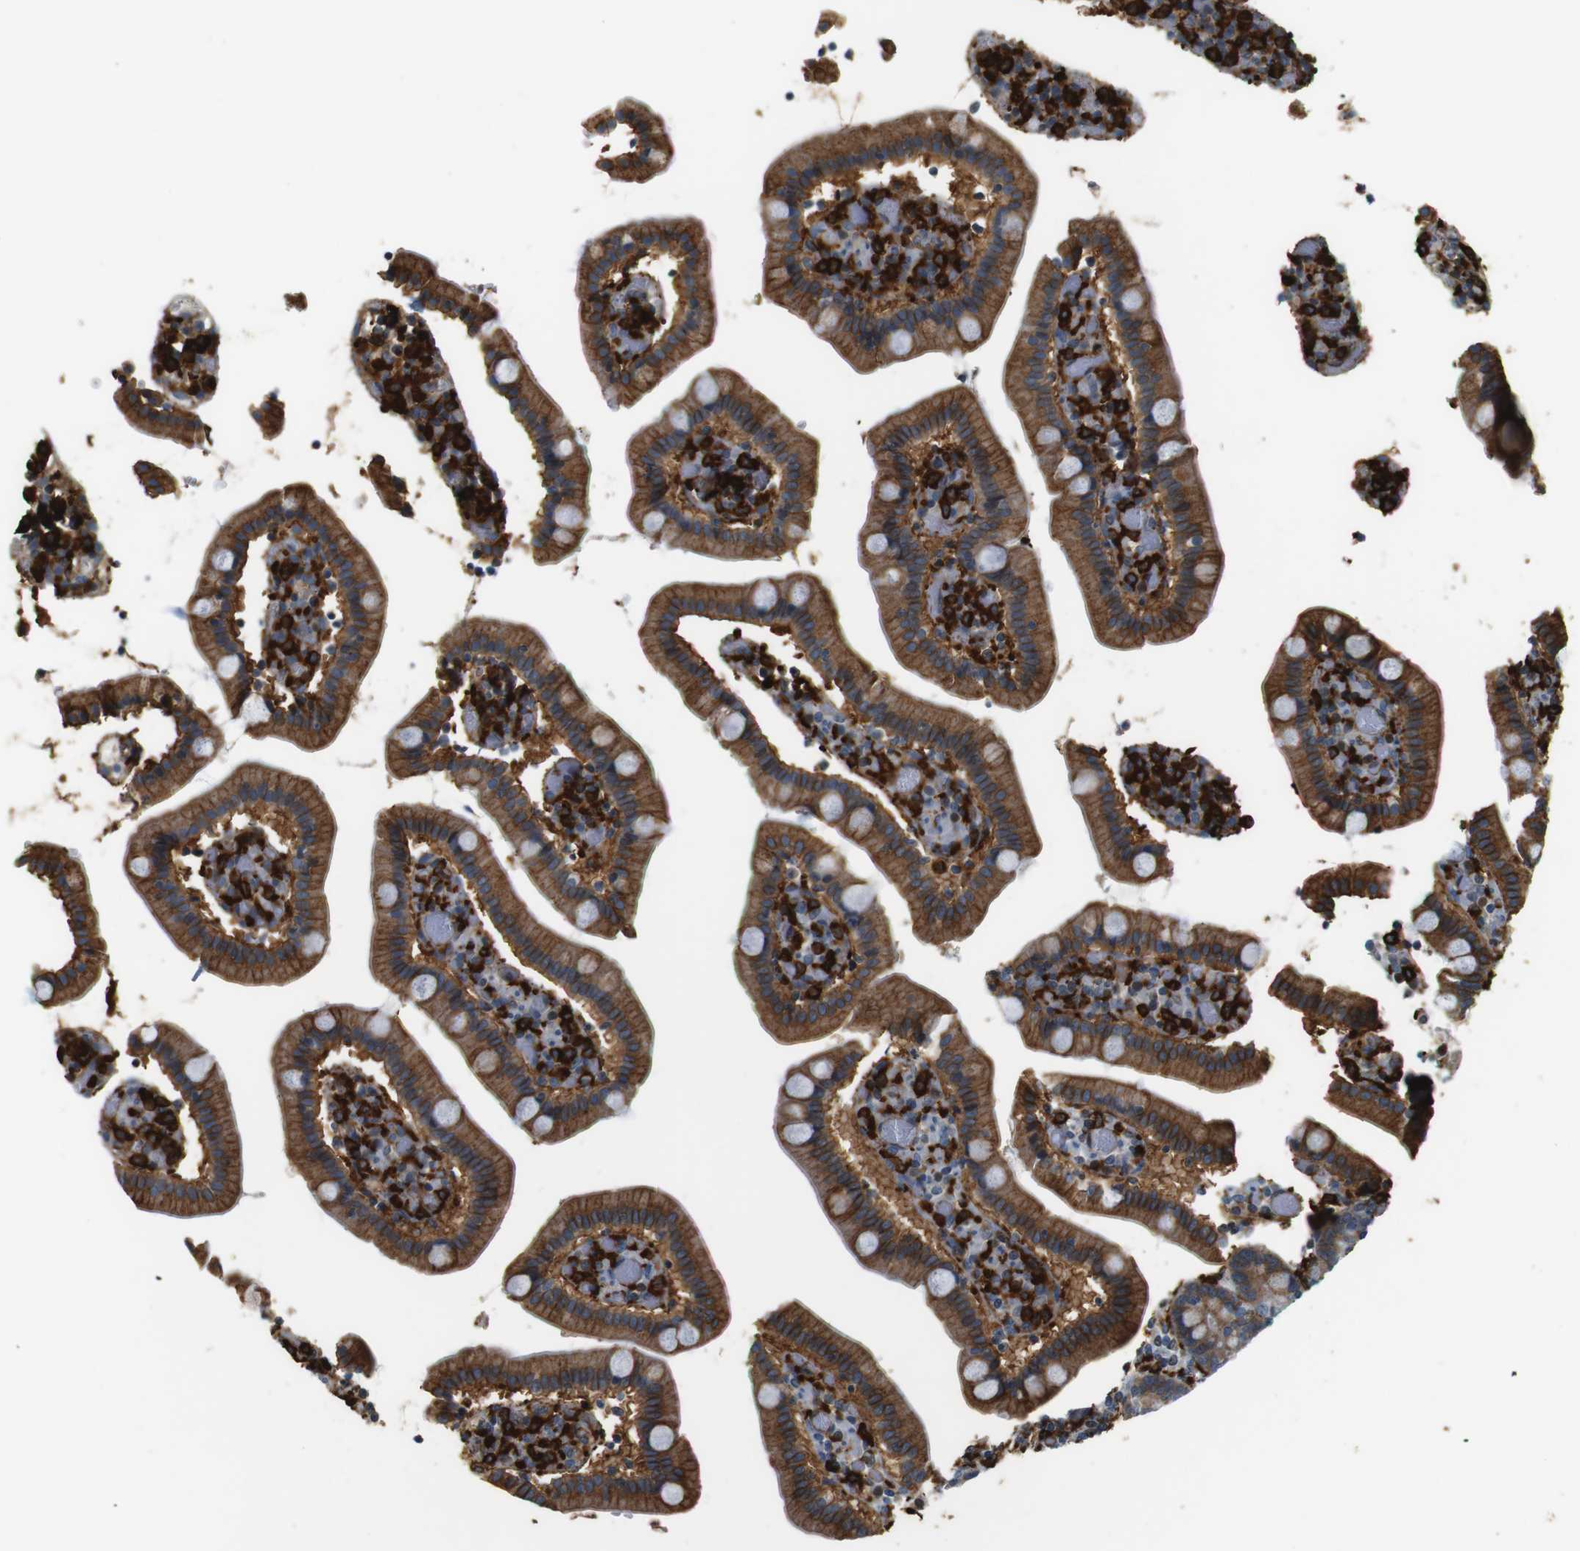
{"staining": {"intensity": "moderate", "quantity": ">75%", "location": "cytoplasmic/membranous"}, "tissue": "duodenum", "cell_type": "Glandular cells", "image_type": "normal", "snomed": [{"axis": "morphology", "description": "Normal tissue, NOS"}, {"axis": "topography", "description": "Duodenum"}], "caption": "Immunohistochemical staining of benign human duodenum reveals medium levels of moderate cytoplasmic/membranous staining in about >75% of glandular cells. The protein is stained brown, and the nuclei are stained in blue (DAB (3,3'-diaminobenzidine) IHC with brightfield microscopy, high magnification).", "gene": "HLA", "patient": {"sex": "female", "age": 53}}